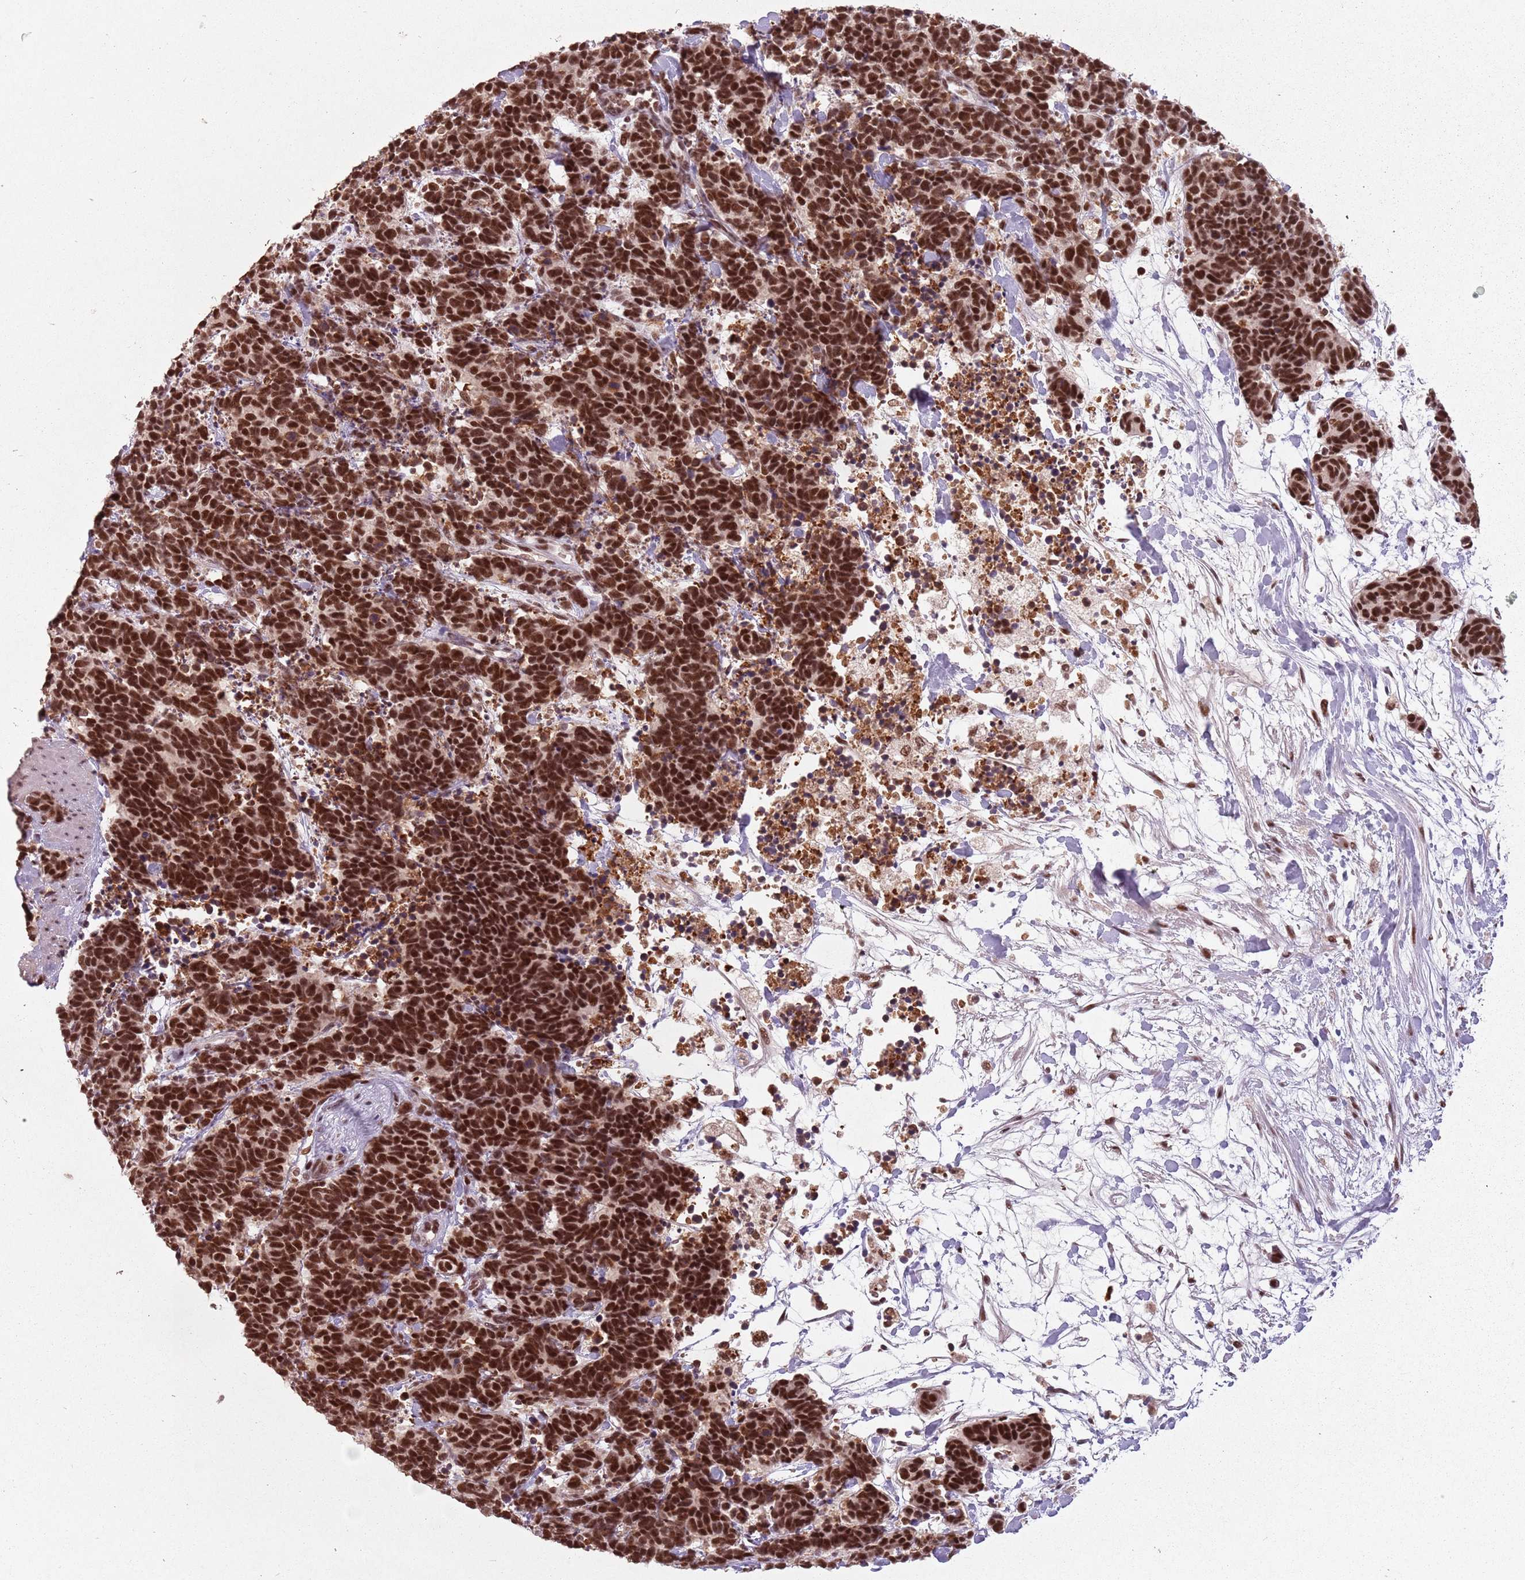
{"staining": {"intensity": "strong", "quantity": ">75%", "location": "nuclear"}, "tissue": "carcinoid", "cell_type": "Tumor cells", "image_type": "cancer", "snomed": [{"axis": "morphology", "description": "Carcinoma, NOS"}, {"axis": "morphology", "description": "Carcinoid, malignant, NOS"}, {"axis": "topography", "description": "Prostate"}], "caption": "A high amount of strong nuclear positivity is present in about >75% of tumor cells in carcinoma tissue. Immunohistochemistry (ihc) stains the protein in brown and the nuclei are stained blue.", "gene": "NCBP1", "patient": {"sex": "male", "age": 57}}